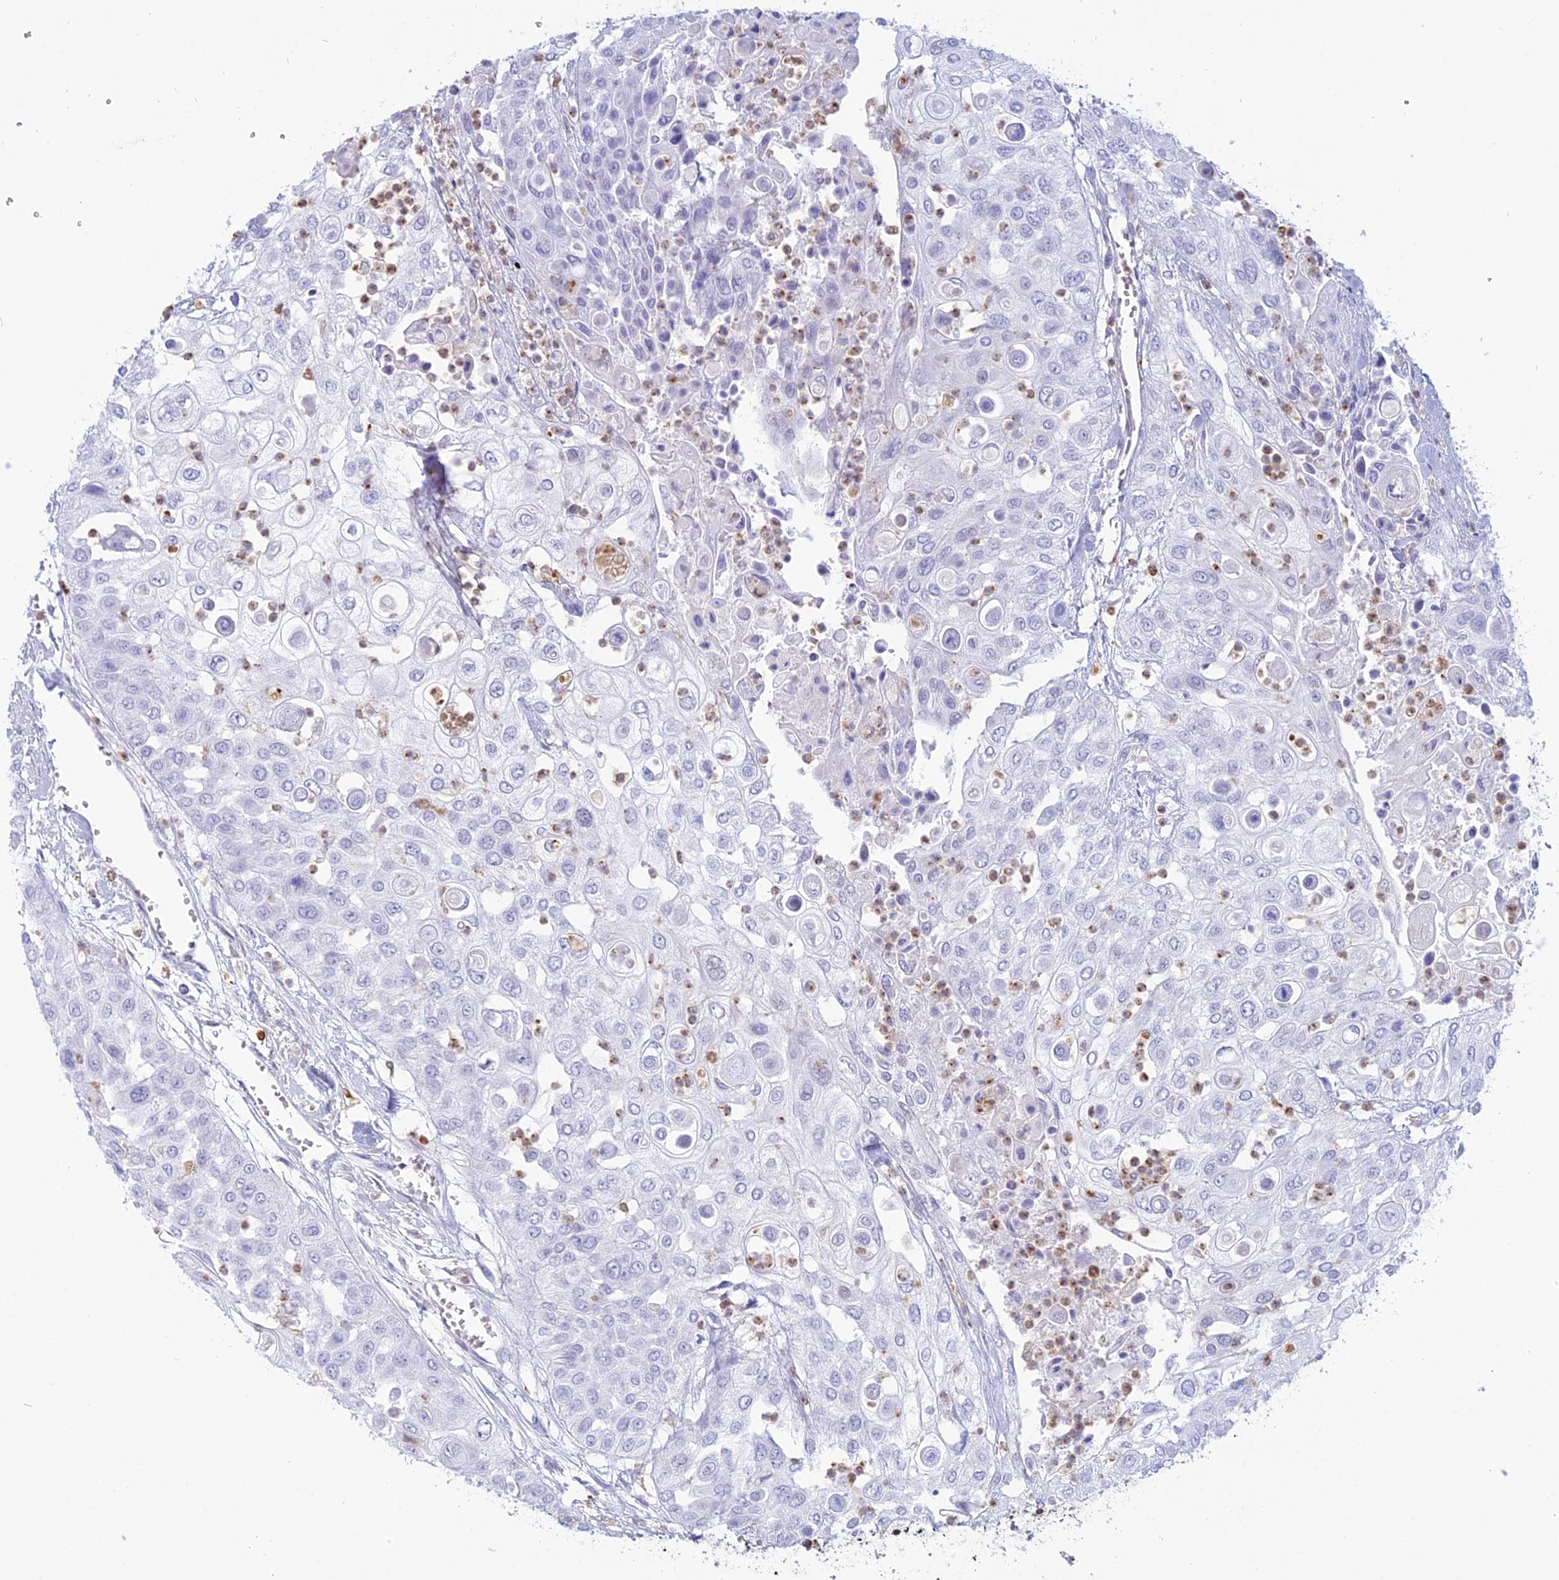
{"staining": {"intensity": "negative", "quantity": "none", "location": "none"}, "tissue": "urothelial cancer", "cell_type": "Tumor cells", "image_type": "cancer", "snomed": [{"axis": "morphology", "description": "Urothelial carcinoma, High grade"}, {"axis": "topography", "description": "Urinary bladder"}], "caption": "Tumor cells show no significant protein expression in urothelial cancer. Brightfield microscopy of immunohistochemistry (IHC) stained with DAB (brown) and hematoxylin (blue), captured at high magnification.", "gene": "PGBD4", "patient": {"sex": "female", "age": 79}}